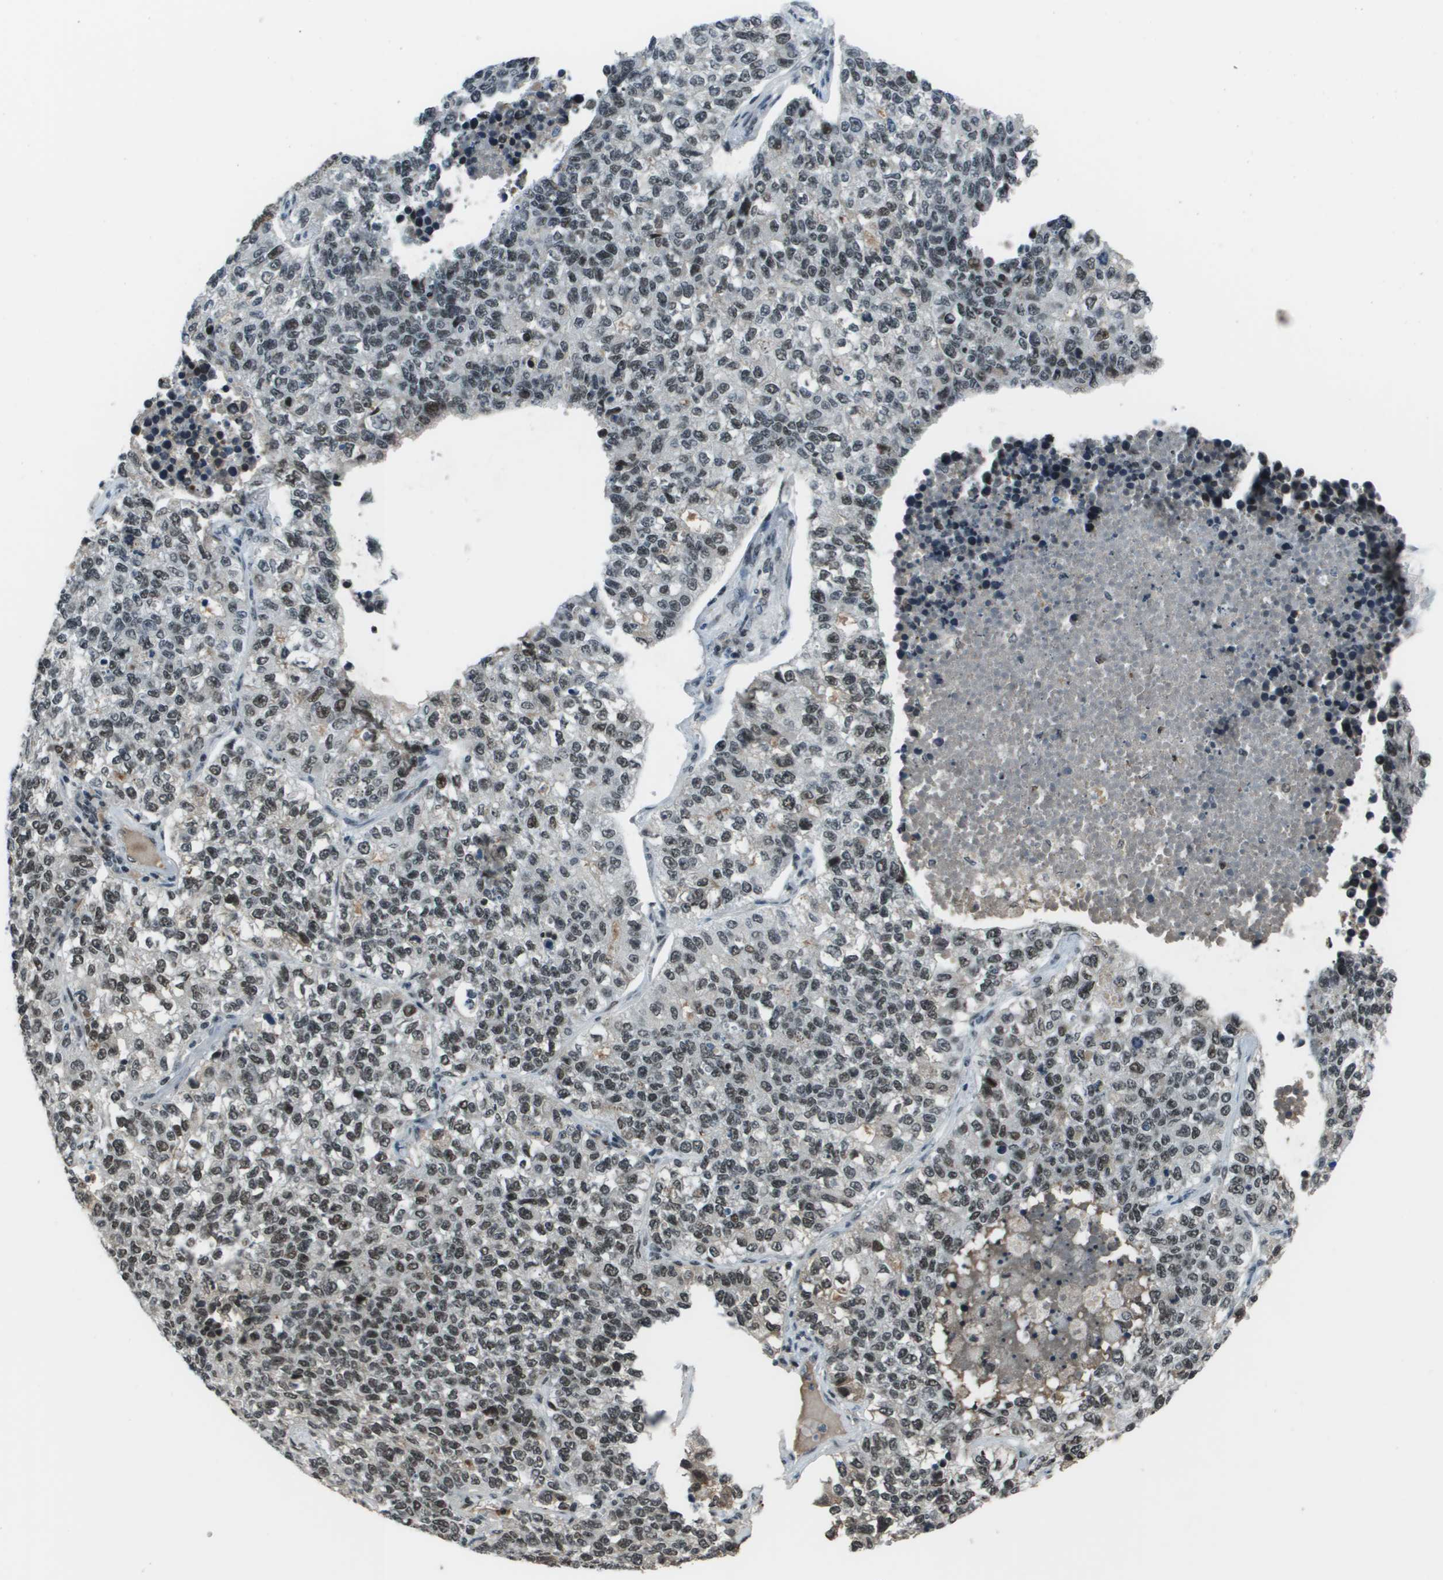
{"staining": {"intensity": "moderate", "quantity": ">75%", "location": "nuclear"}, "tissue": "lung cancer", "cell_type": "Tumor cells", "image_type": "cancer", "snomed": [{"axis": "morphology", "description": "Adenocarcinoma, NOS"}, {"axis": "topography", "description": "Lung"}], "caption": "Lung cancer (adenocarcinoma) stained with immunohistochemistry demonstrates moderate nuclear staining in about >75% of tumor cells.", "gene": "THRAP3", "patient": {"sex": "male", "age": 49}}